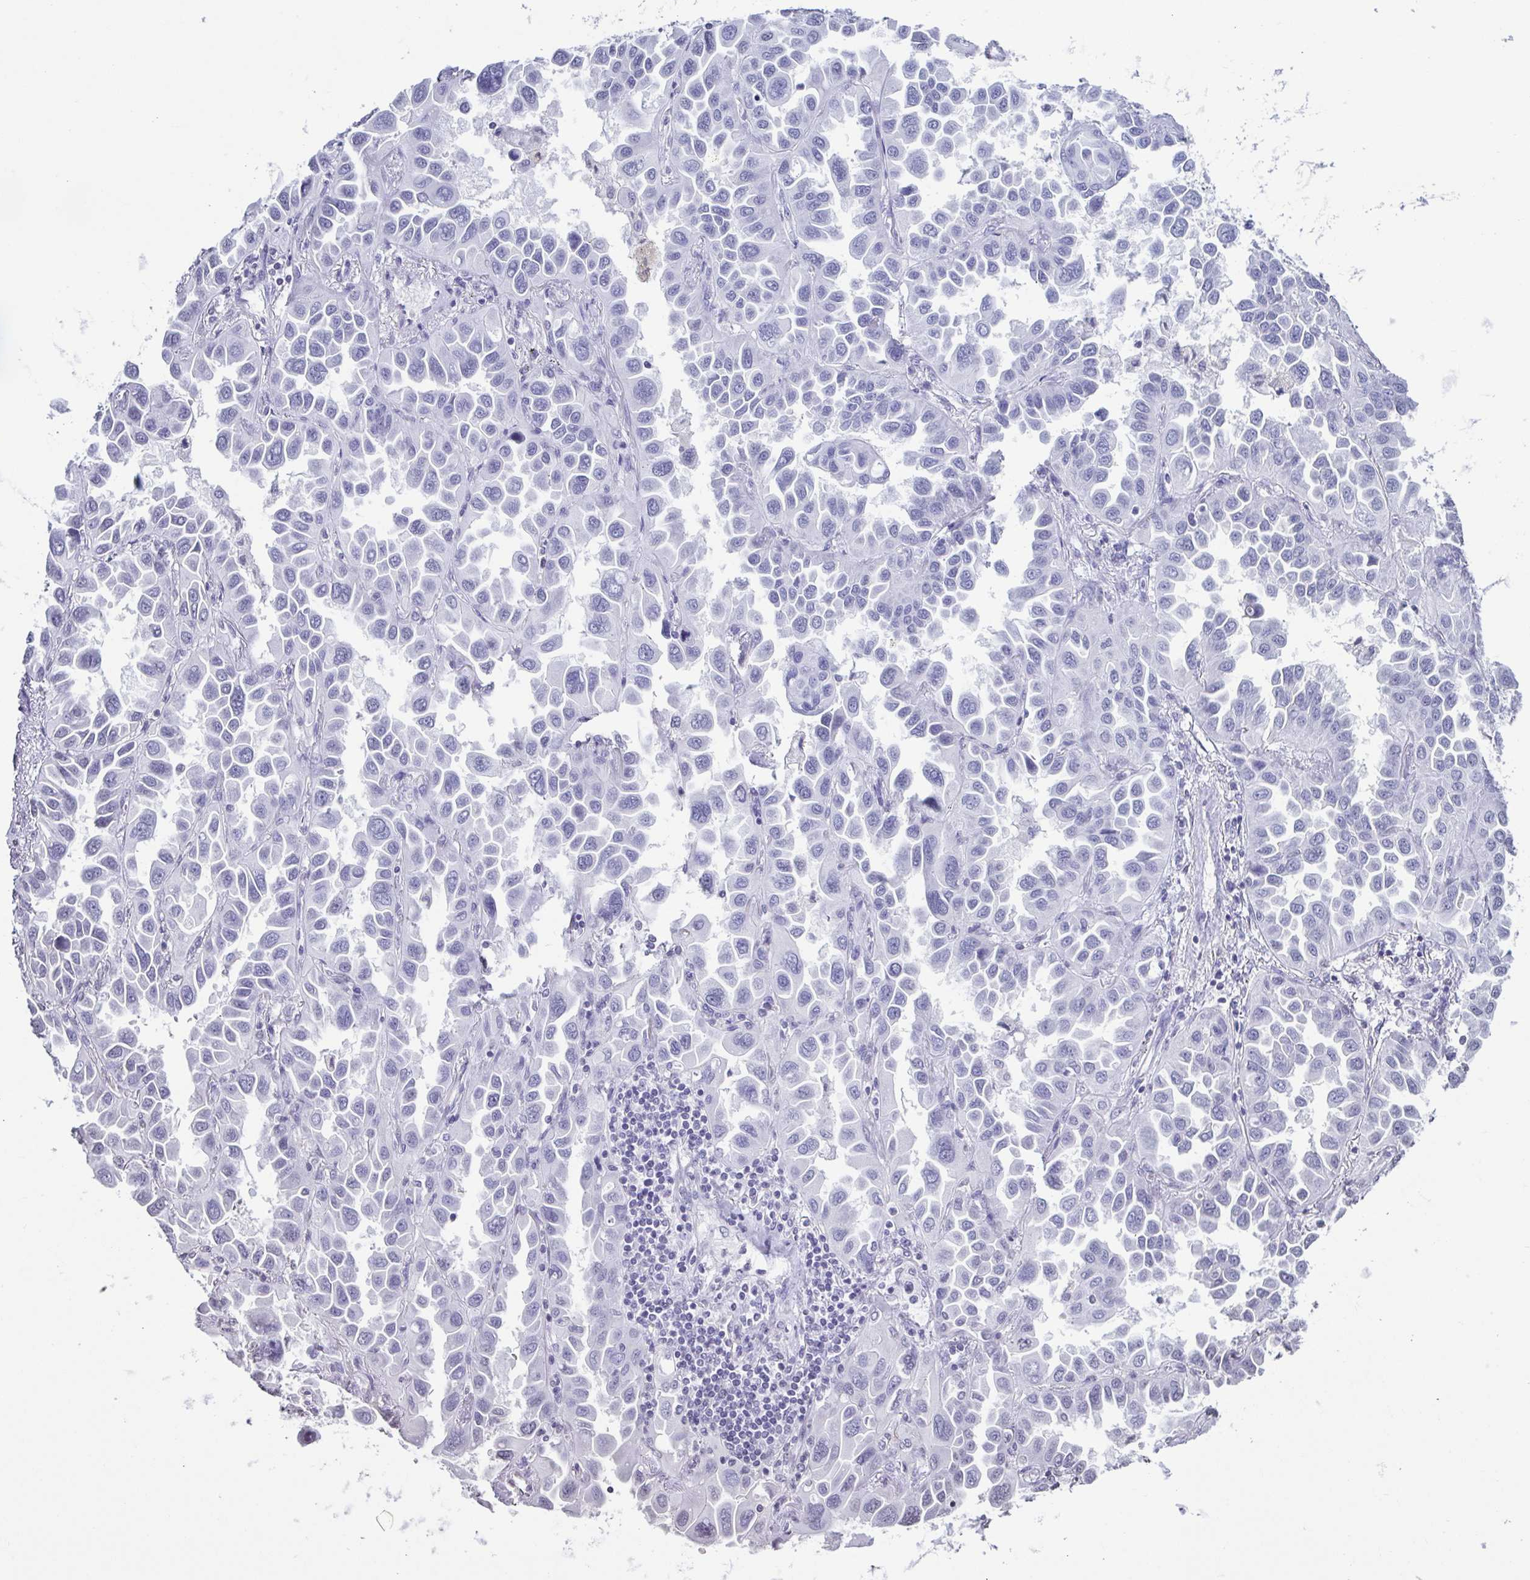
{"staining": {"intensity": "negative", "quantity": "none", "location": "none"}, "tissue": "lung cancer", "cell_type": "Tumor cells", "image_type": "cancer", "snomed": [{"axis": "morphology", "description": "Adenocarcinoma, NOS"}, {"axis": "topography", "description": "Lung"}], "caption": "An image of lung adenocarcinoma stained for a protein demonstrates no brown staining in tumor cells.", "gene": "VCY1B", "patient": {"sex": "male", "age": 64}}